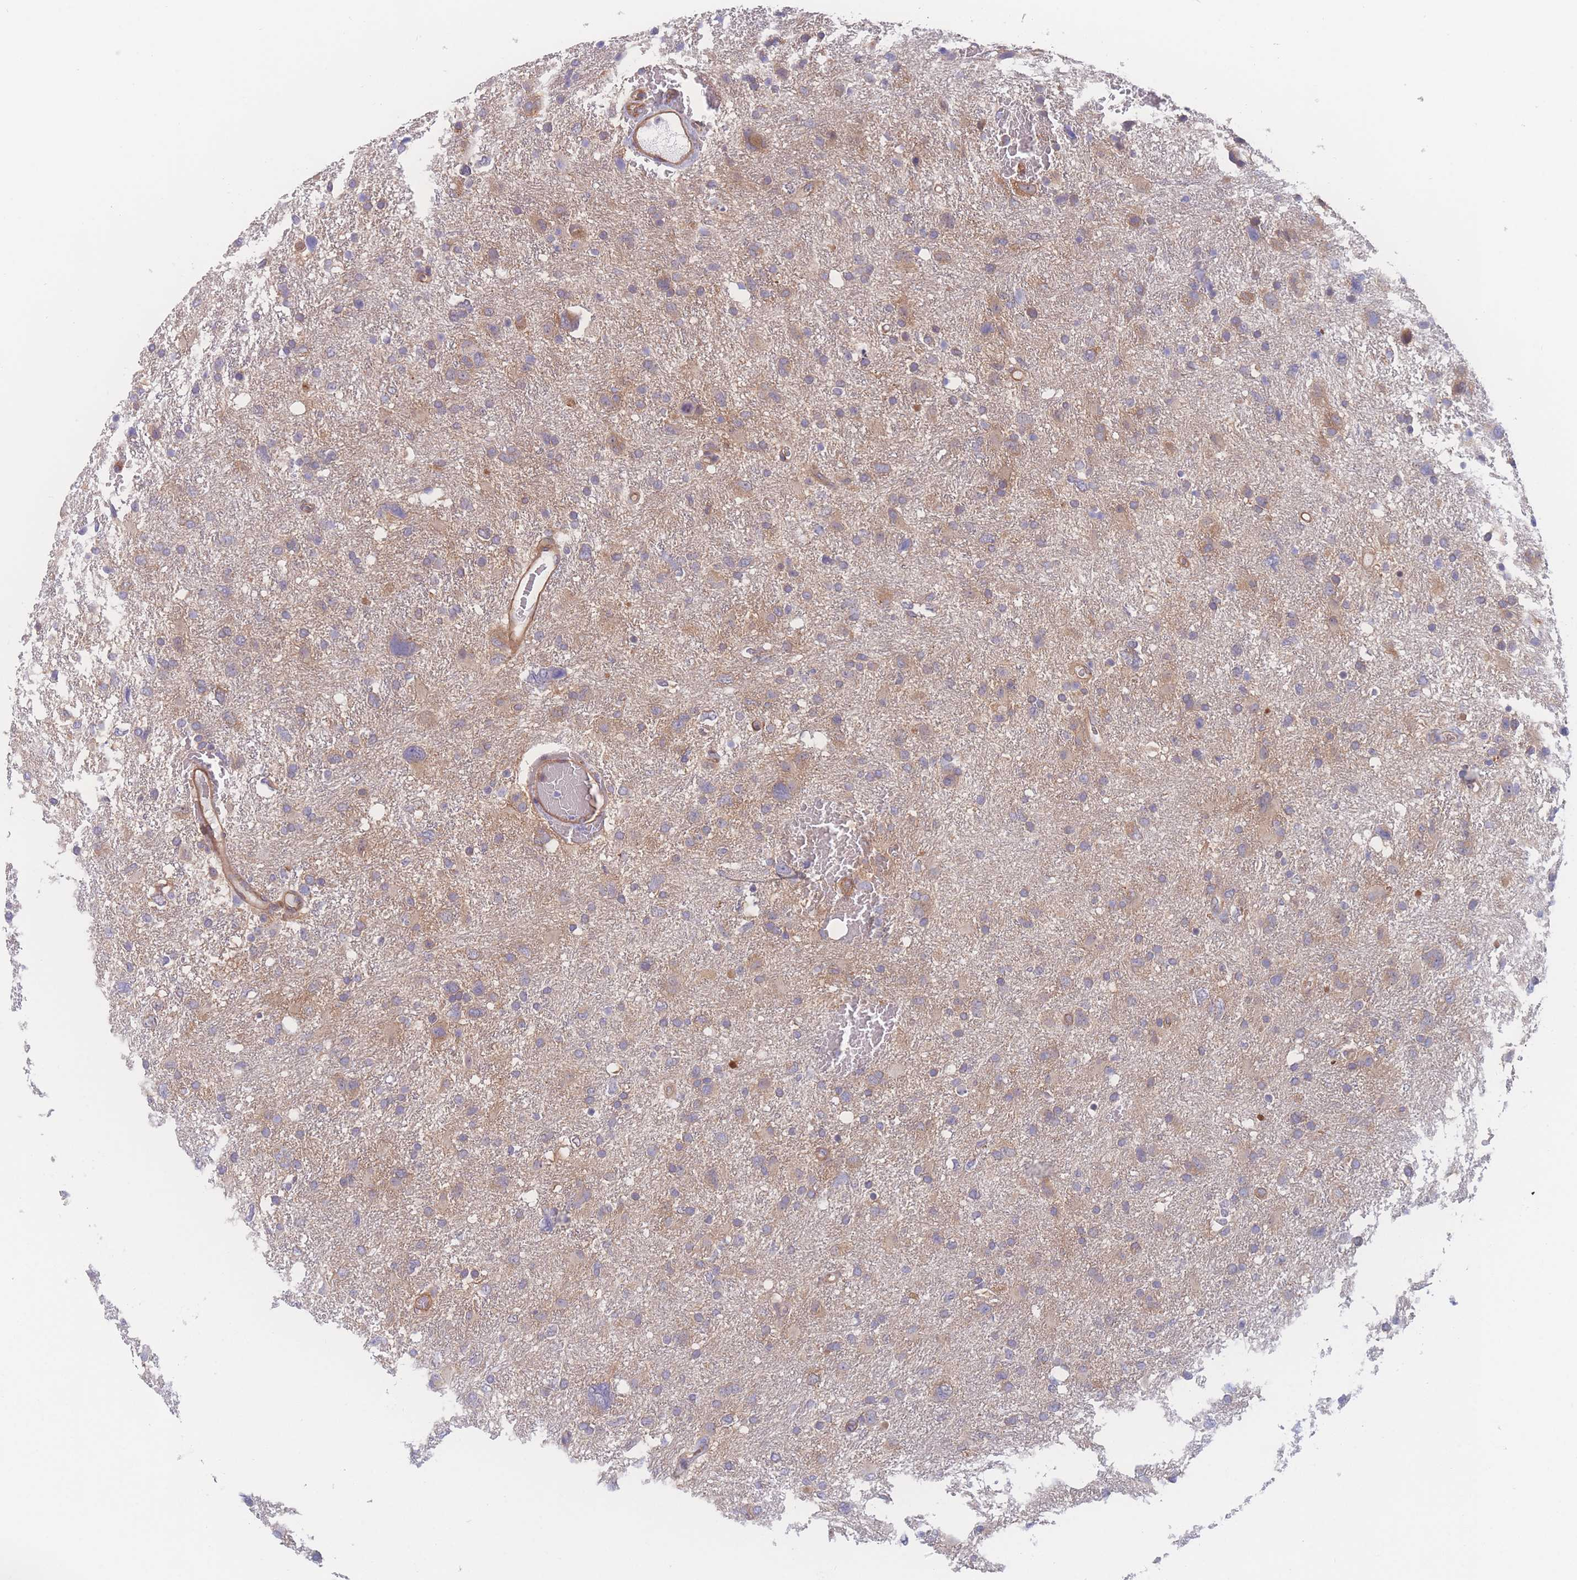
{"staining": {"intensity": "weak", "quantity": ">75%", "location": "cytoplasmic/membranous"}, "tissue": "glioma", "cell_type": "Tumor cells", "image_type": "cancer", "snomed": [{"axis": "morphology", "description": "Glioma, malignant, High grade"}, {"axis": "topography", "description": "Brain"}], "caption": "Immunohistochemistry photomicrograph of human high-grade glioma (malignant) stained for a protein (brown), which demonstrates low levels of weak cytoplasmic/membranous positivity in approximately >75% of tumor cells.", "gene": "CFAP97", "patient": {"sex": "male", "age": 61}}